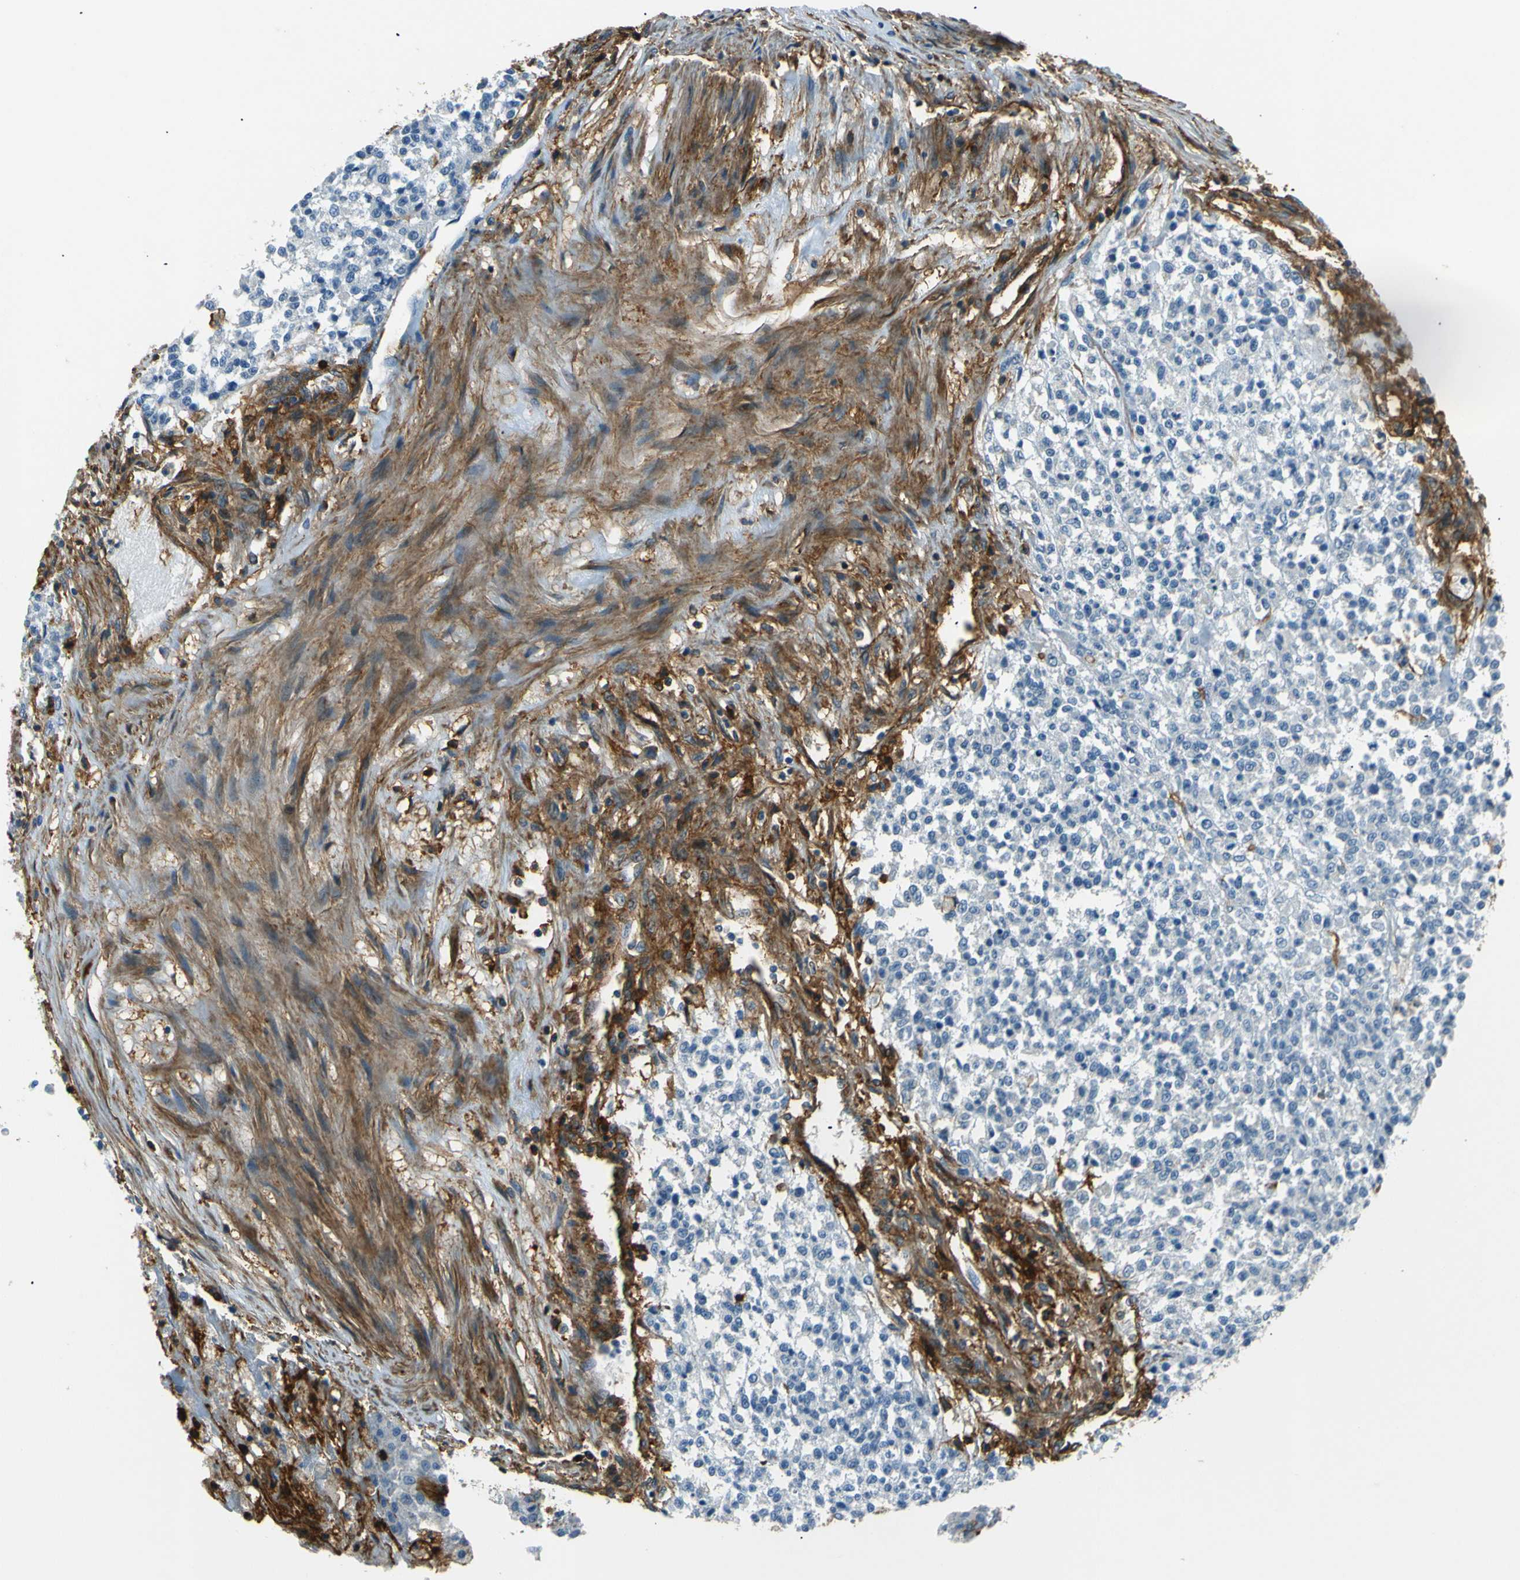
{"staining": {"intensity": "negative", "quantity": "none", "location": "none"}, "tissue": "testis cancer", "cell_type": "Tumor cells", "image_type": "cancer", "snomed": [{"axis": "morphology", "description": "Seminoma, NOS"}, {"axis": "topography", "description": "Testis"}], "caption": "Testis seminoma was stained to show a protein in brown. There is no significant expression in tumor cells.", "gene": "ENTPD1", "patient": {"sex": "male", "age": 59}}